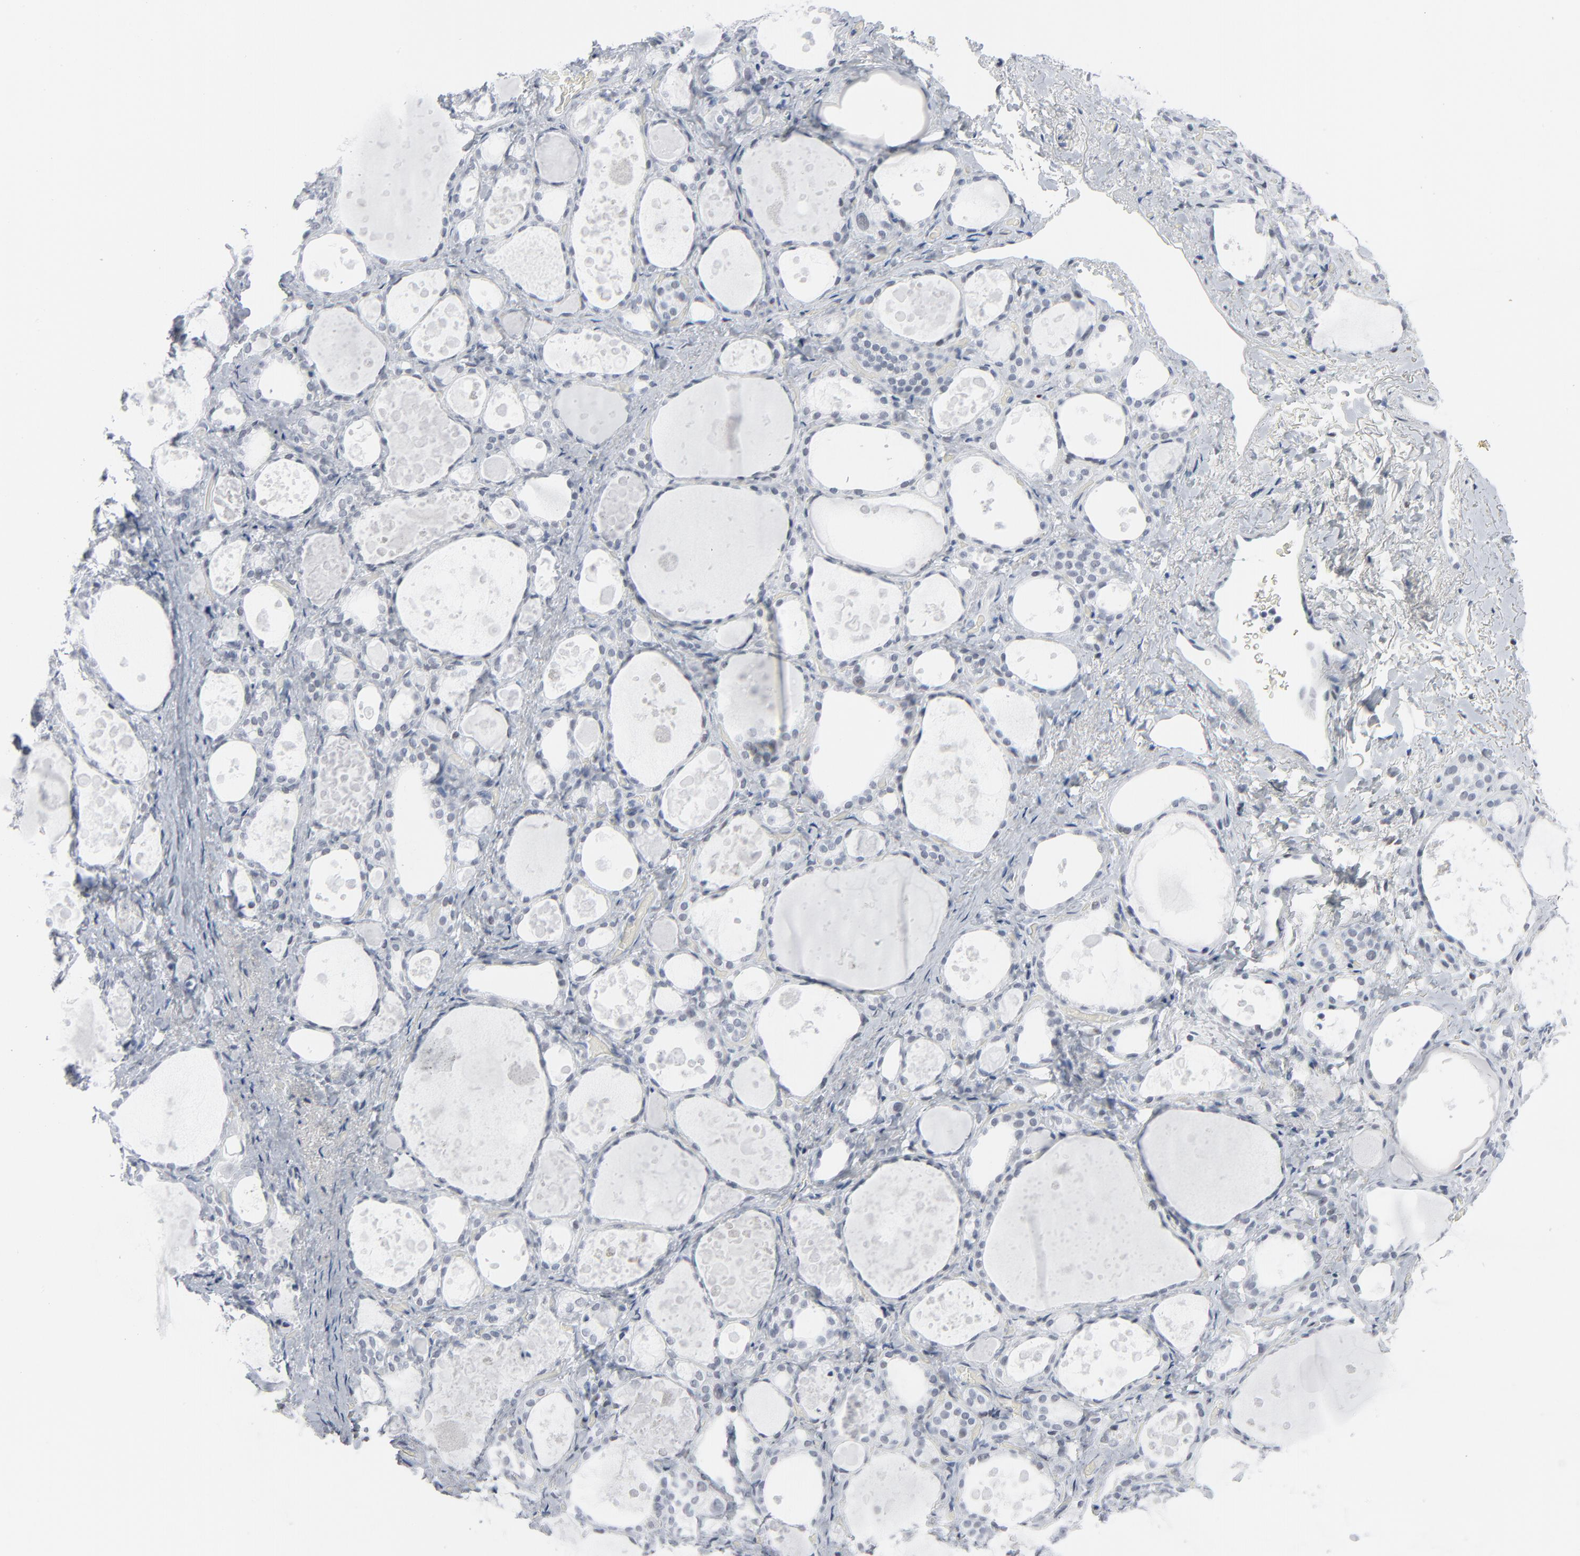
{"staining": {"intensity": "weak", "quantity": "<25%", "location": "nuclear"}, "tissue": "thyroid gland", "cell_type": "Glandular cells", "image_type": "normal", "snomed": [{"axis": "morphology", "description": "Normal tissue, NOS"}, {"axis": "topography", "description": "Thyroid gland"}], "caption": "Immunohistochemistry photomicrograph of normal thyroid gland: human thyroid gland stained with DAB (3,3'-diaminobenzidine) reveals no significant protein staining in glandular cells.", "gene": "SIRT1", "patient": {"sex": "female", "age": 75}}